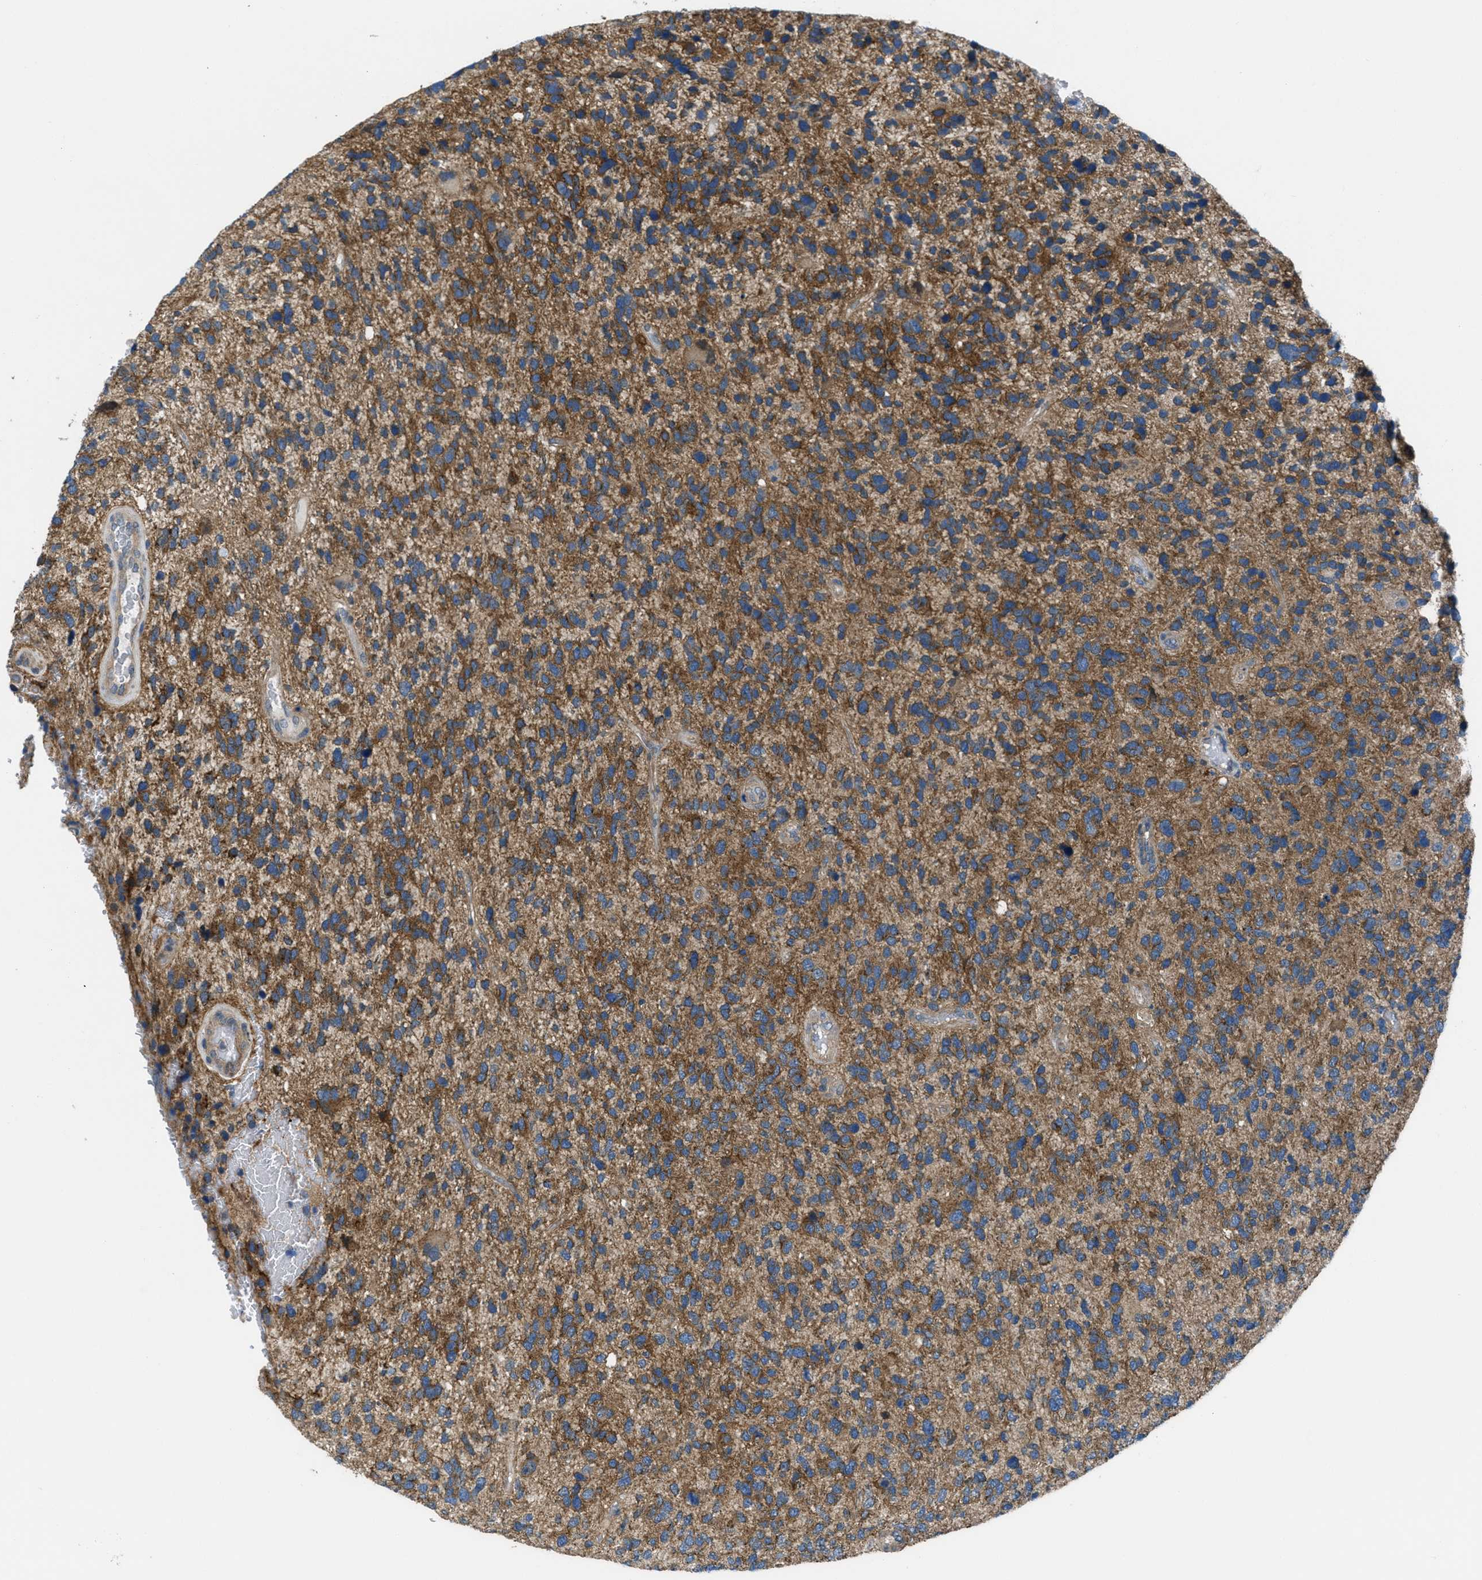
{"staining": {"intensity": "moderate", "quantity": ">75%", "location": "cytoplasmic/membranous"}, "tissue": "glioma", "cell_type": "Tumor cells", "image_type": "cancer", "snomed": [{"axis": "morphology", "description": "Glioma, malignant, High grade"}, {"axis": "topography", "description": "Brain"}], "caption": "Moderate cytoplasmic/membranous expression for a protein is identified in approximately >75% of tumor cells of malignant glioma (high-grade) using IHC.", "gene": "PIP5K1C", "patient": {"sex": "female", "age": 58}}